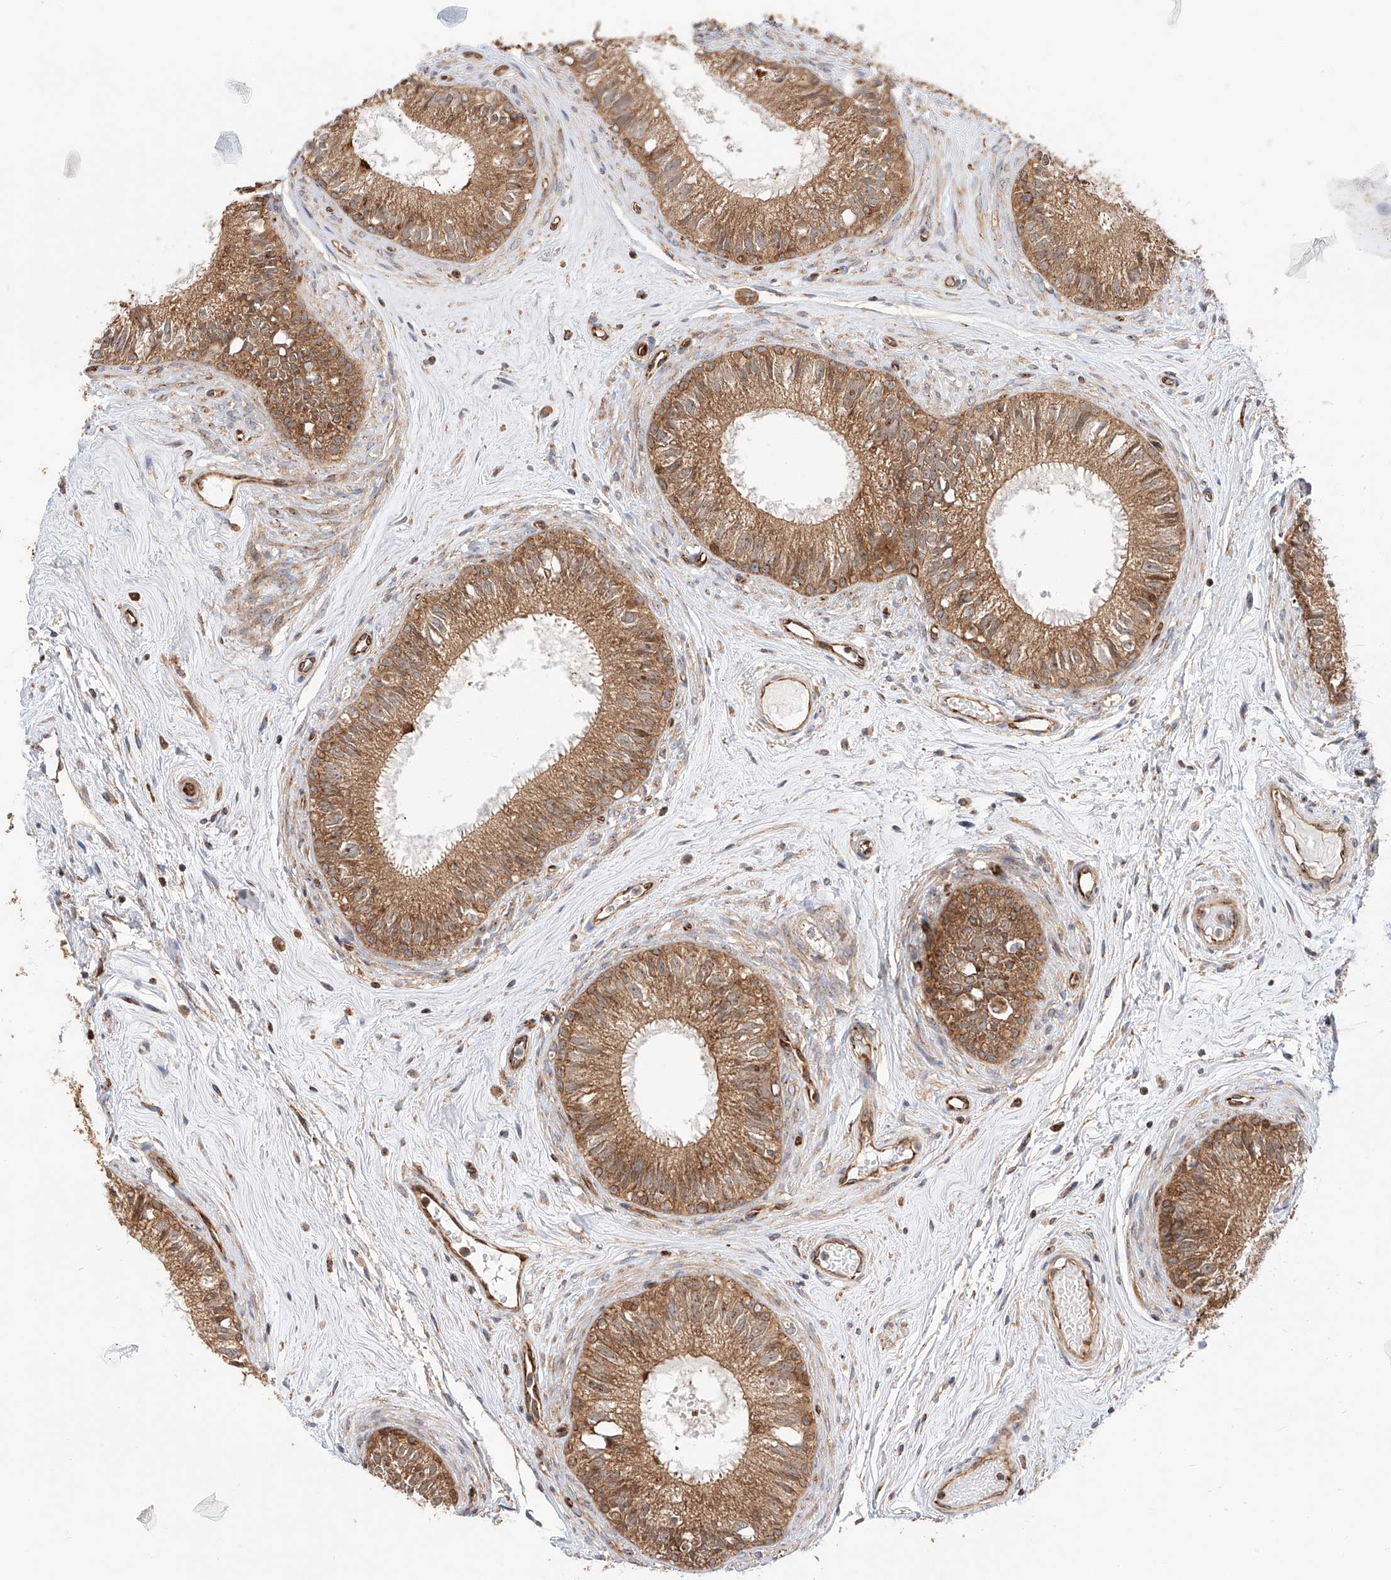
{"staining": {"intensity": "strong", "quantity": ">75%", "location": "cytoplasmic/membranous"}, "tissue": "epididymis", "cell_type": "Glandular cells", "image_type": "normal", "snomed": [{"axis": "morphology", "description": "Normal tissue, NOS"}, {"axis": "topography", "description": "Epididymis"}], "caption": "Brown immunohistochemical staining in unremarkable epididymis shows strong cytoplasmic/membranous positivity in about >75% of glandular cells. (DAB (3,3'-diaminobenzidine) IHC with brightfield microscopy, high magnification).", "gene": "ISCA2", "patient": {"sex": "male", "age": 71}}